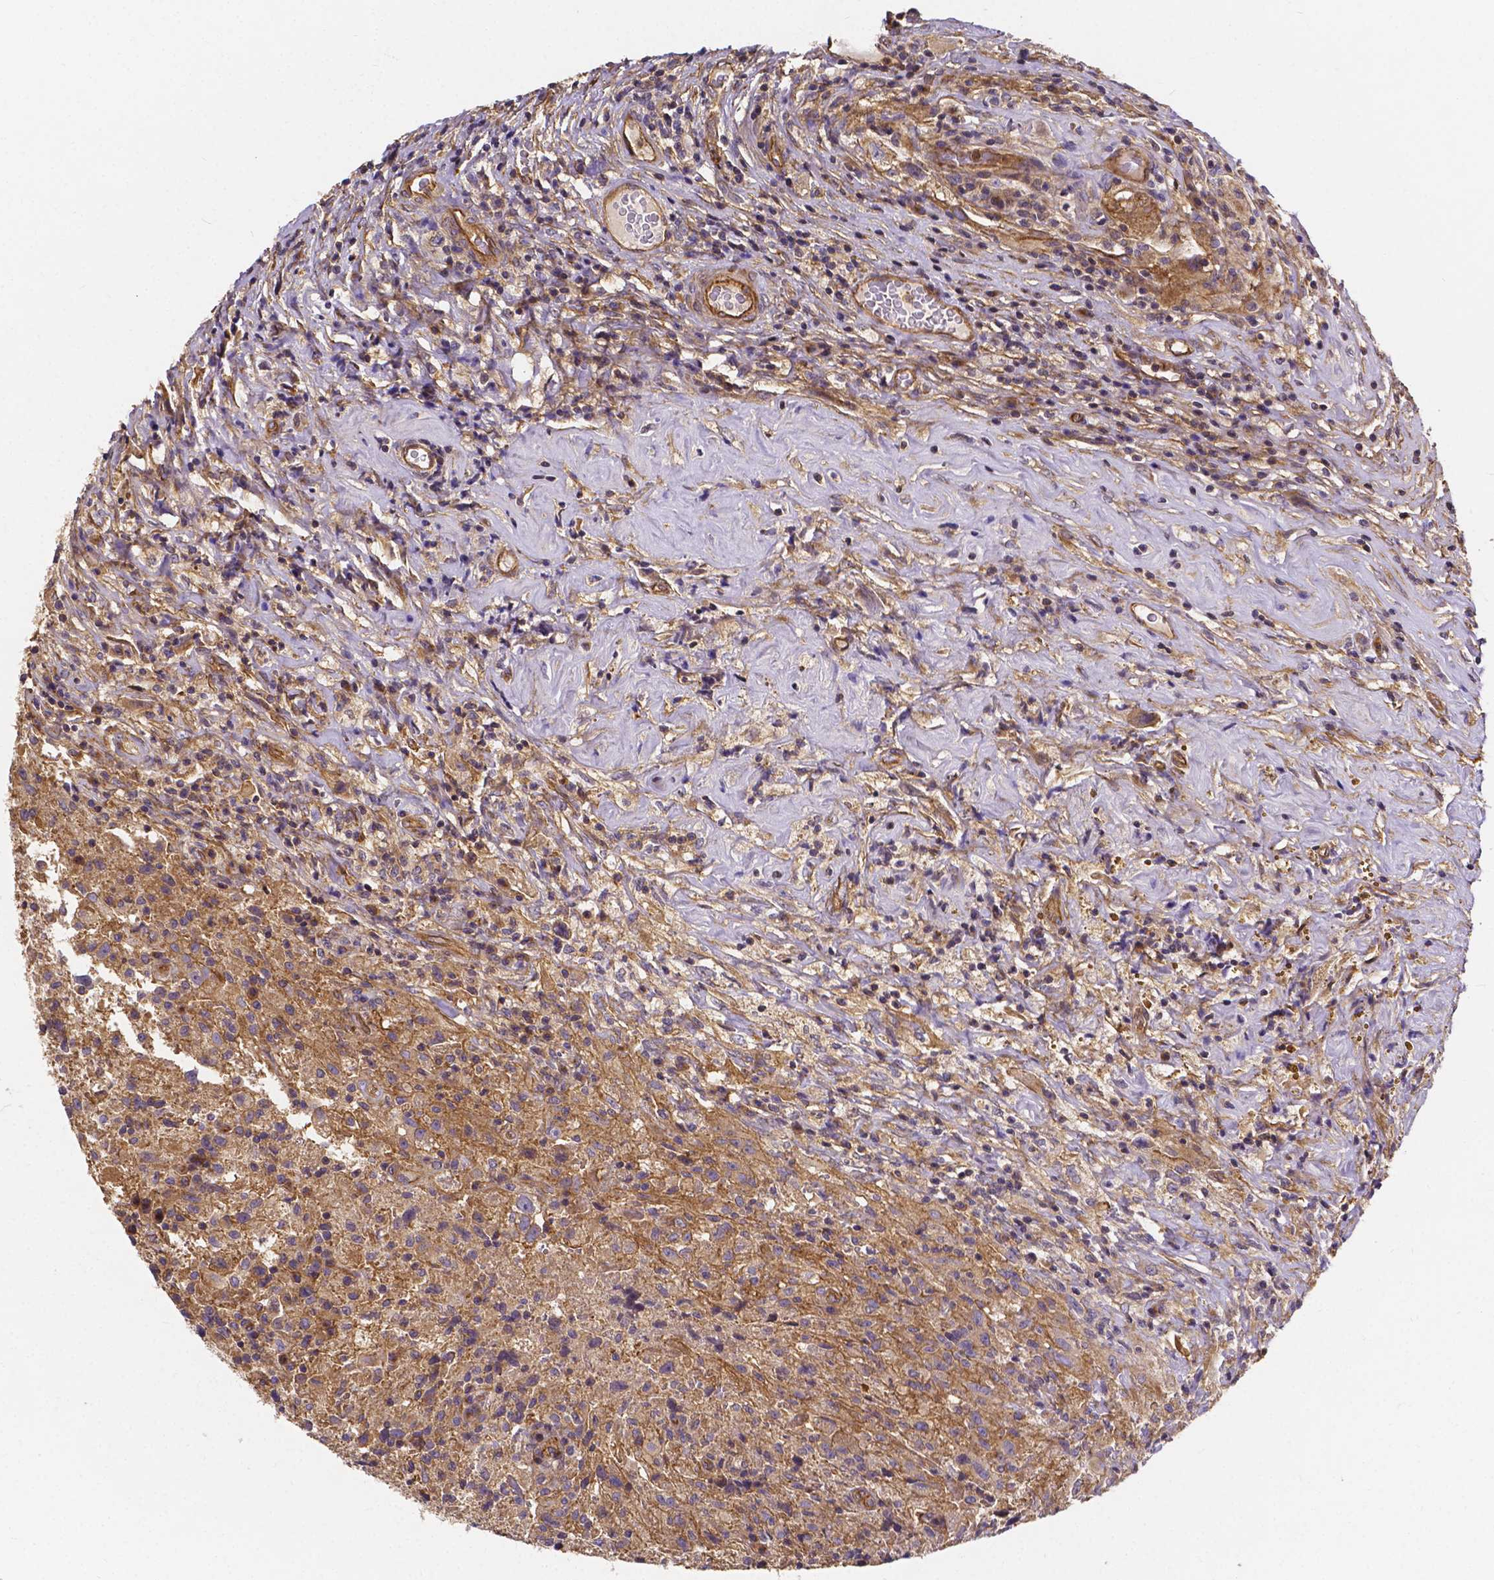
{"staining": {"intensity": "moderate", "quantity": ">75%", "location": "cytoplasmic/membranous"}, "tissue": "glioma", "cell_type": "Tumor cells", "image_type": "cancer", "snomed": [{"axis": "morphology", "description": "Glioma, malignant, High grade"}, {"axis": "topography", "description": "Brain"}], "caption": "Moderate cytoplasmic/membranous positivity for a protein is seen in approximately >75% of tumor cells of malignant glioma (high-grade) using immunohistochemistry.", "gene": "CLINT1", "patient": {"sex": "male", "age": 68}}